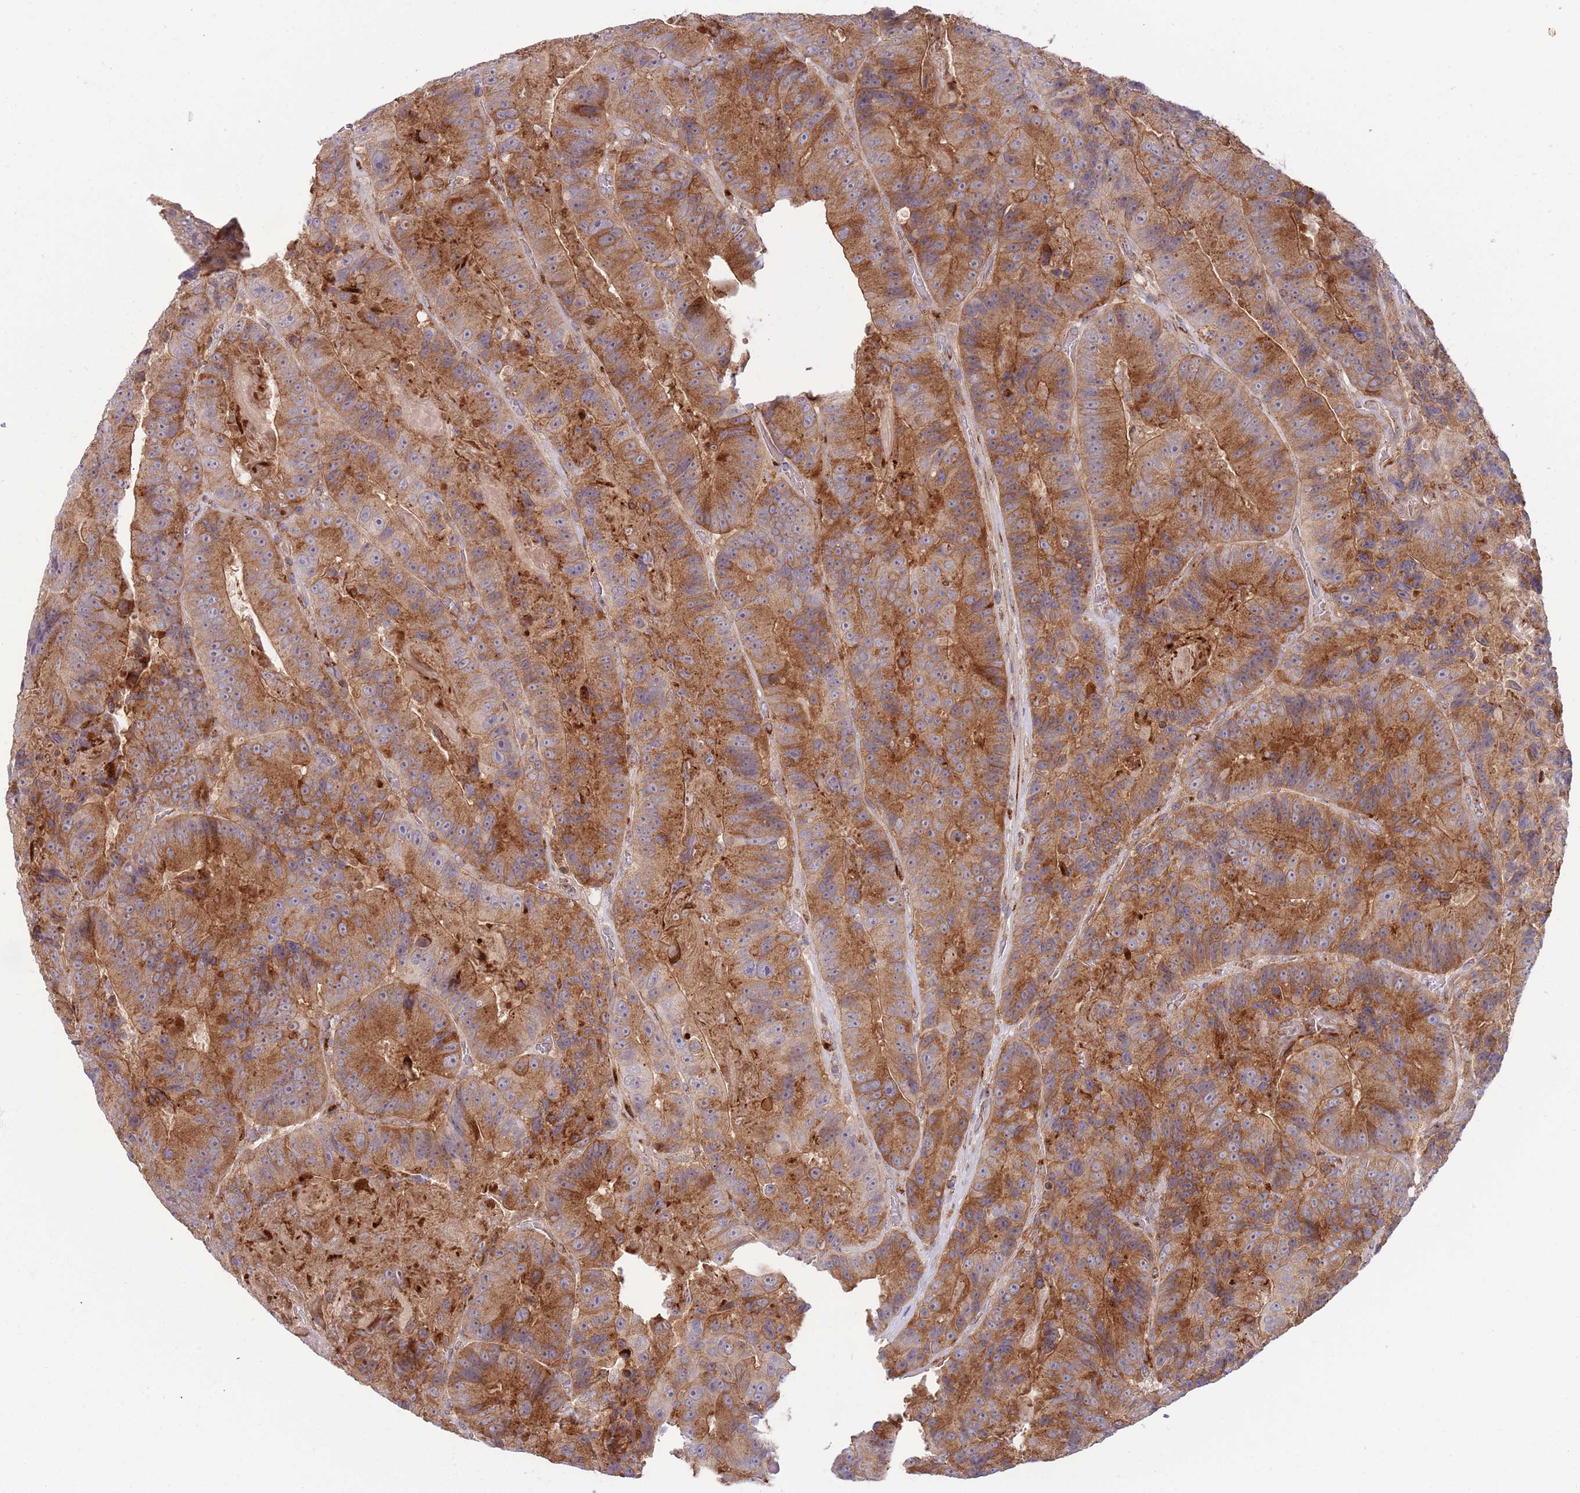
{"staining": {"intensity": "moderate", "quantity": ">75%", "location": "cytoplasmic/membranous"}, "tissue": "colorectal cancer", "cell_type": "Tumor cells", "image_type": "cancer", "snomed": [{"axis": "morphology", "description": "Adenocarcinoma, NOS"}, {"axis": "topography", "description": "Colon"}], "caption": "A photomicrograph of adenocarcinoma (colorectal) stained for a protein shows moderate cytoplasmic/membranous brown staining in tumor cells.", "gene": "BTBD7", "patient": {"sex": "female", "age": 86}}